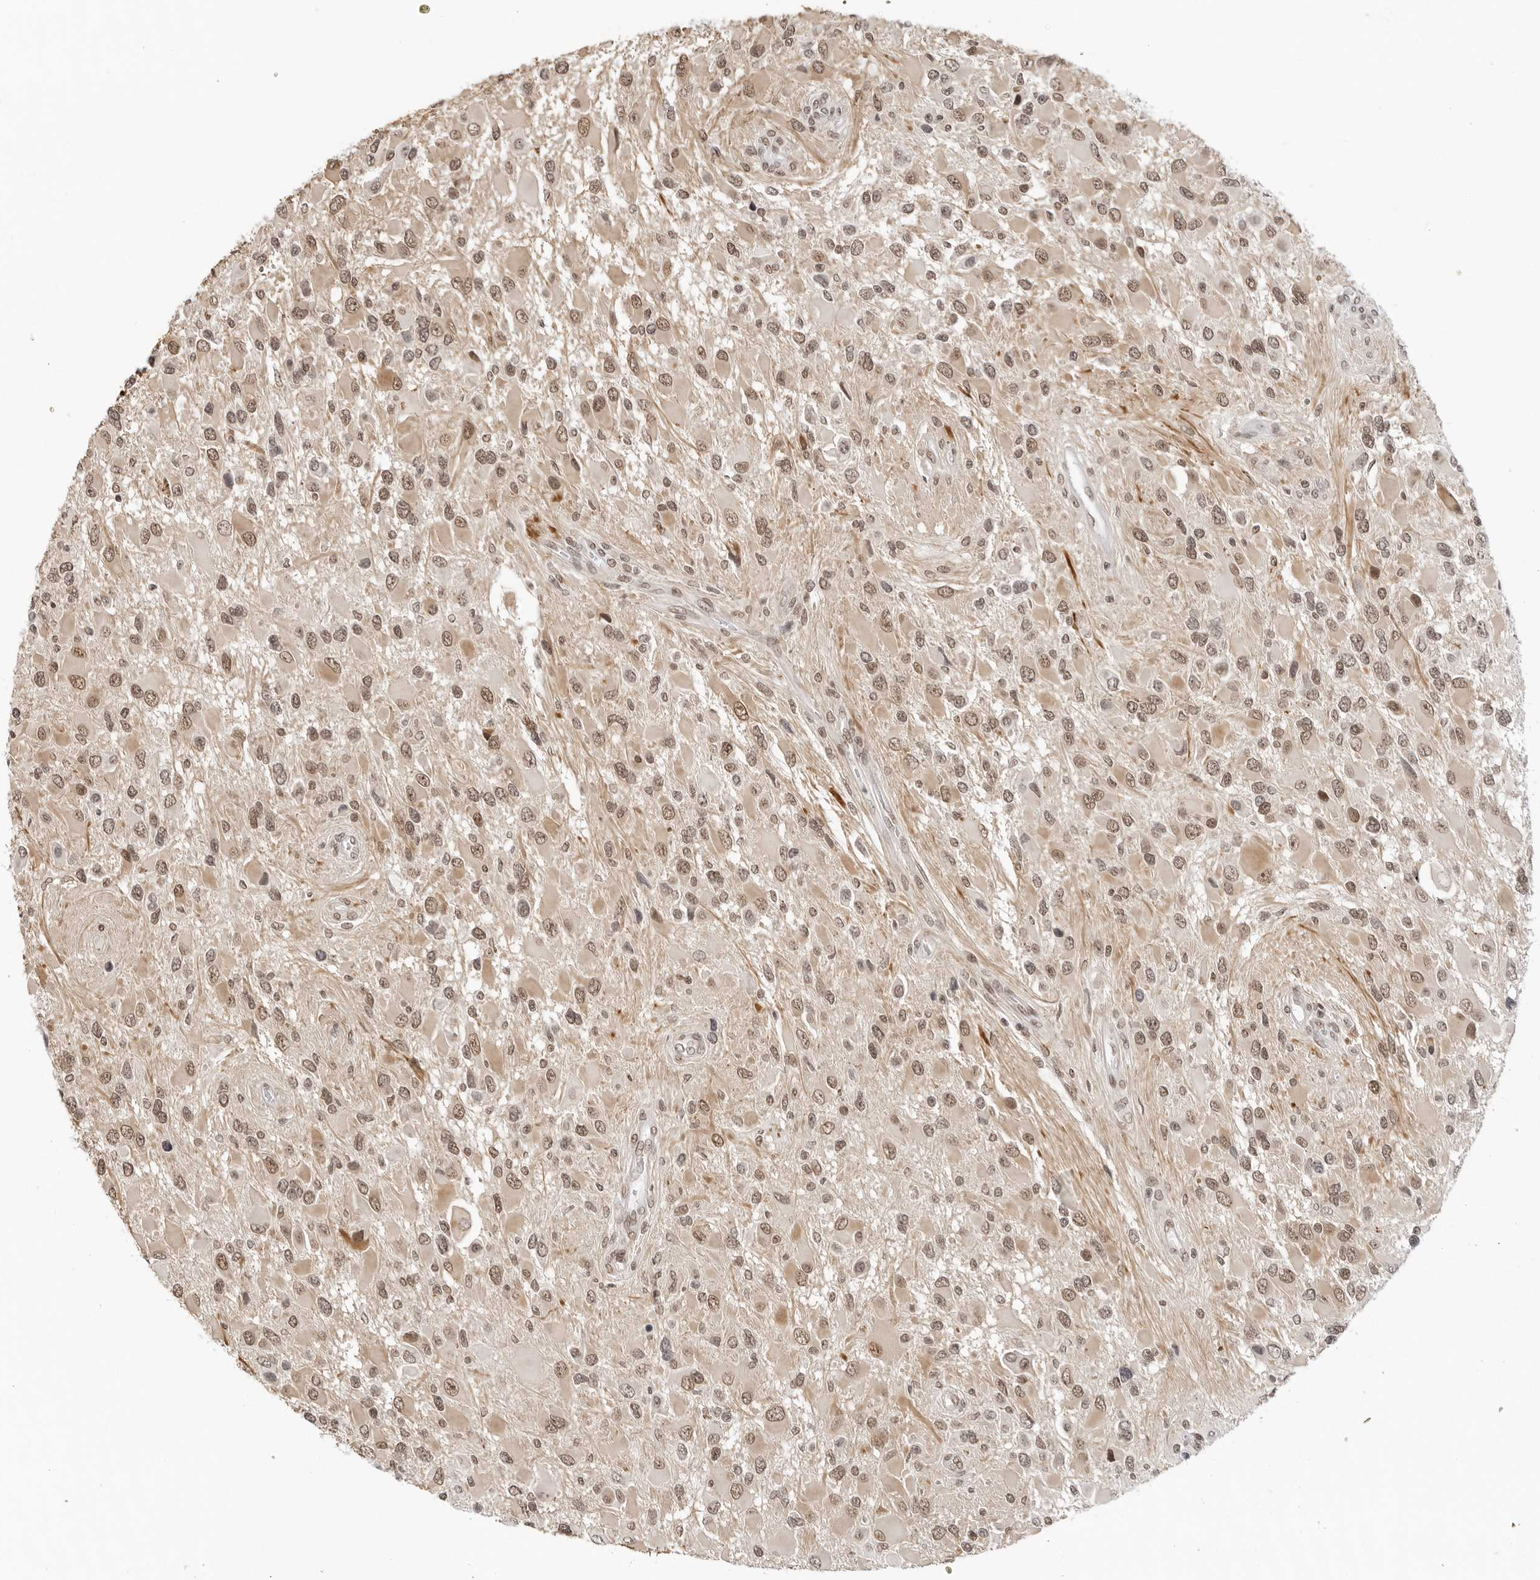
{"staining": {"intensity": "moderate", "quantity": ">75%", "location": "cytoplasmic/membranous,nuclear"}, "tissue": "glioma", "cell_type": "Tumor cells", "image_type": "cancer", "snomed": [{"axis": "morphology", "description": "Glioma, malignant, High grade"}, {"axis": "topography", "description": "Brain"}], "caption": "Glioma stained with DAB IHC reveals medium levels of moderate cytoplasmic/membranous and nuclear expression in about >75% of tumor cells.", "gene": "FOXK2", "patient": {"sex": "male", "age": 53}}